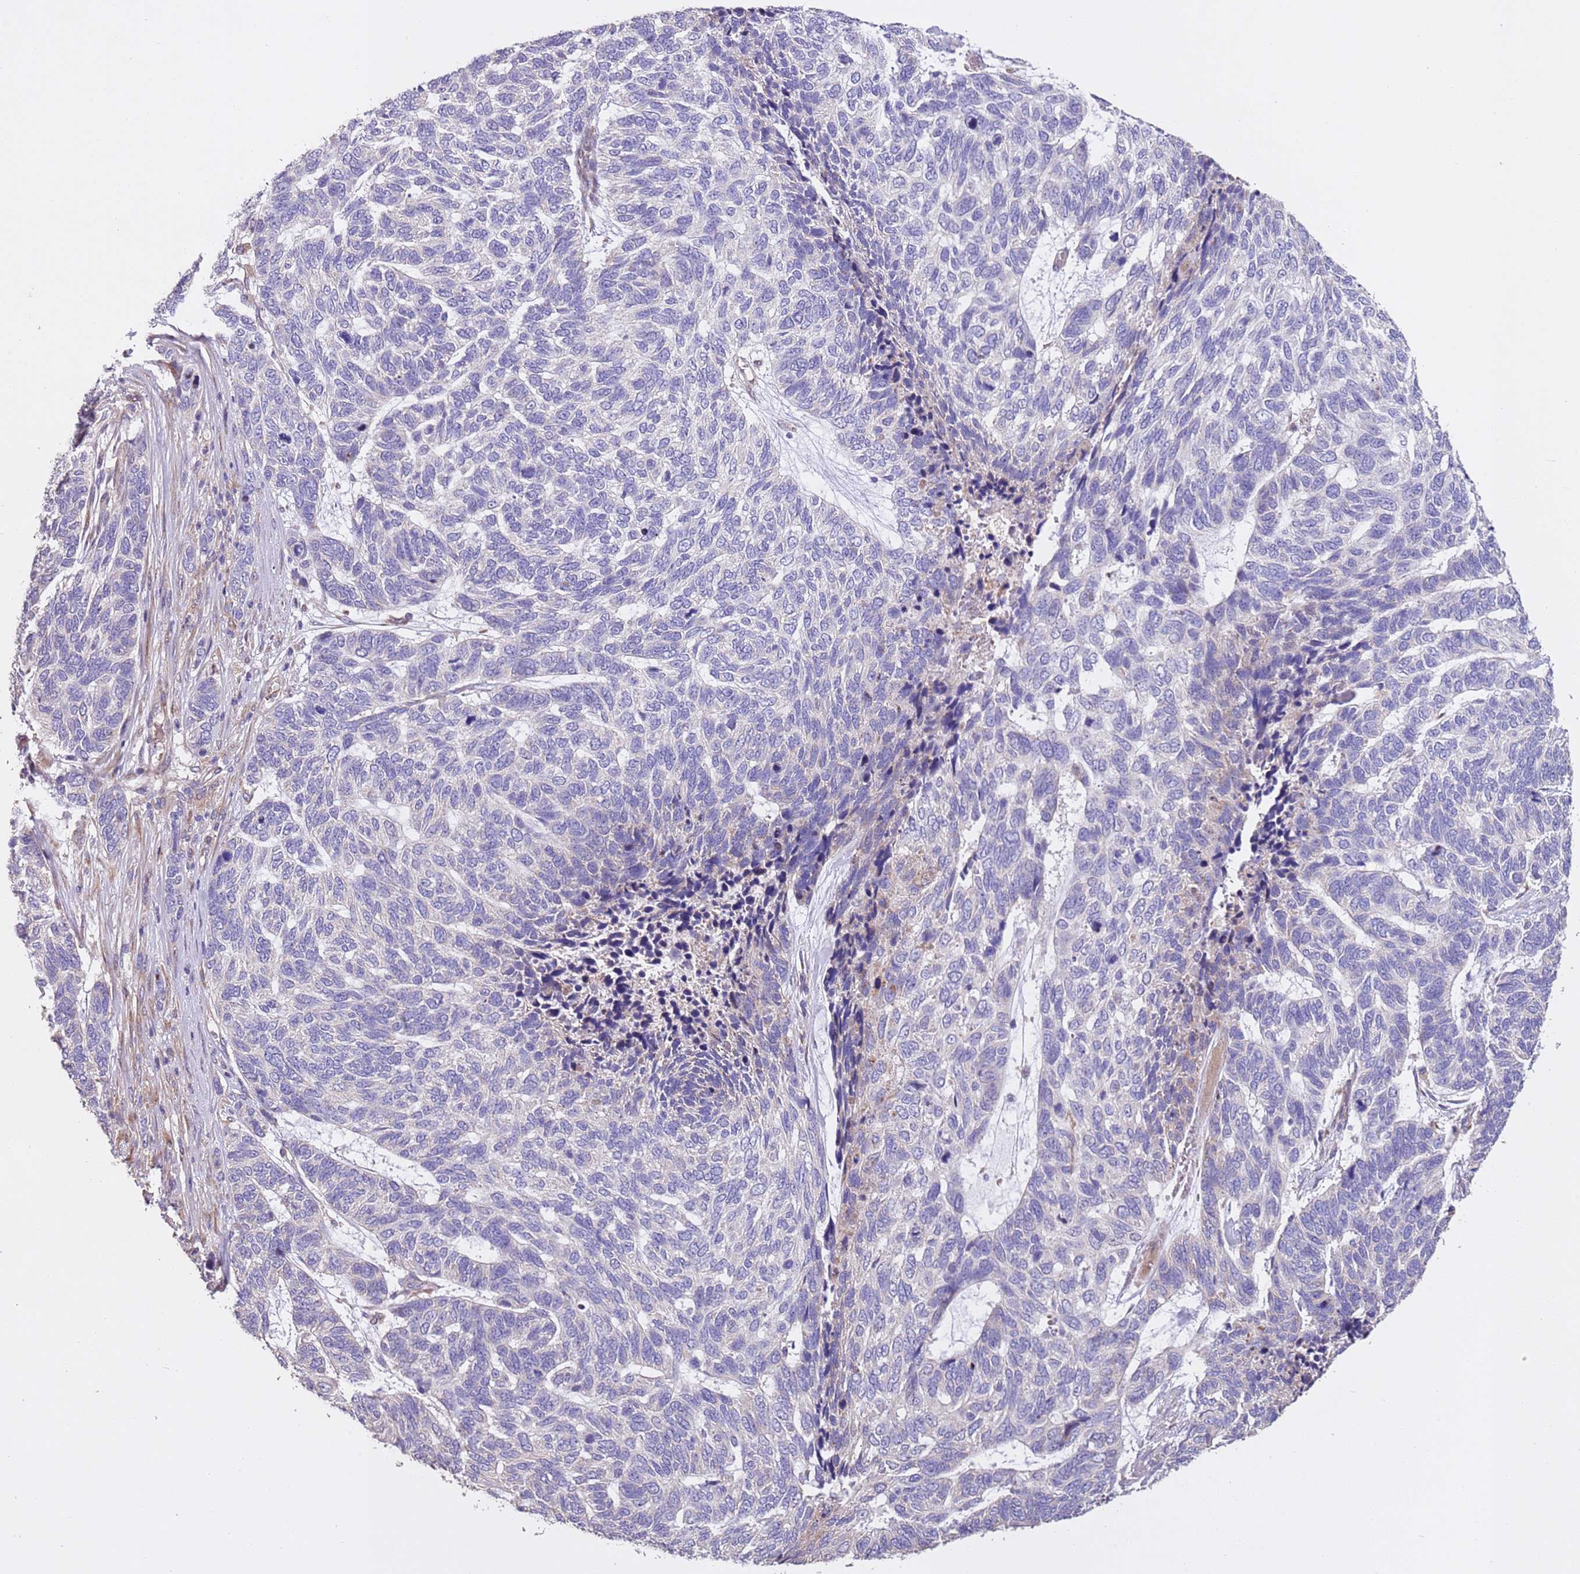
{"staining": {"intensity": "negative", "quantity": "none", "location": "none"}, "tissue": "skin cancer", "cell_type": "Tumor cells", "image_type": "cancer", "snomed": [{"axis": "morphology", "description": "Basal cell carcinoma"}, {"axis": "topography", "description": "Skin"}], "caption": "Protein analysis of skin cancer (basal cell carcinoma) exhibits no significant staining in tumor cells. The staining is performed using DAB (3,3'-diaminobenzidine) brown chromogen with nuclei counter-stained in using hematoxylin.", "gene": "PIGA", "patient": {"sex": "female", "age": 65}}